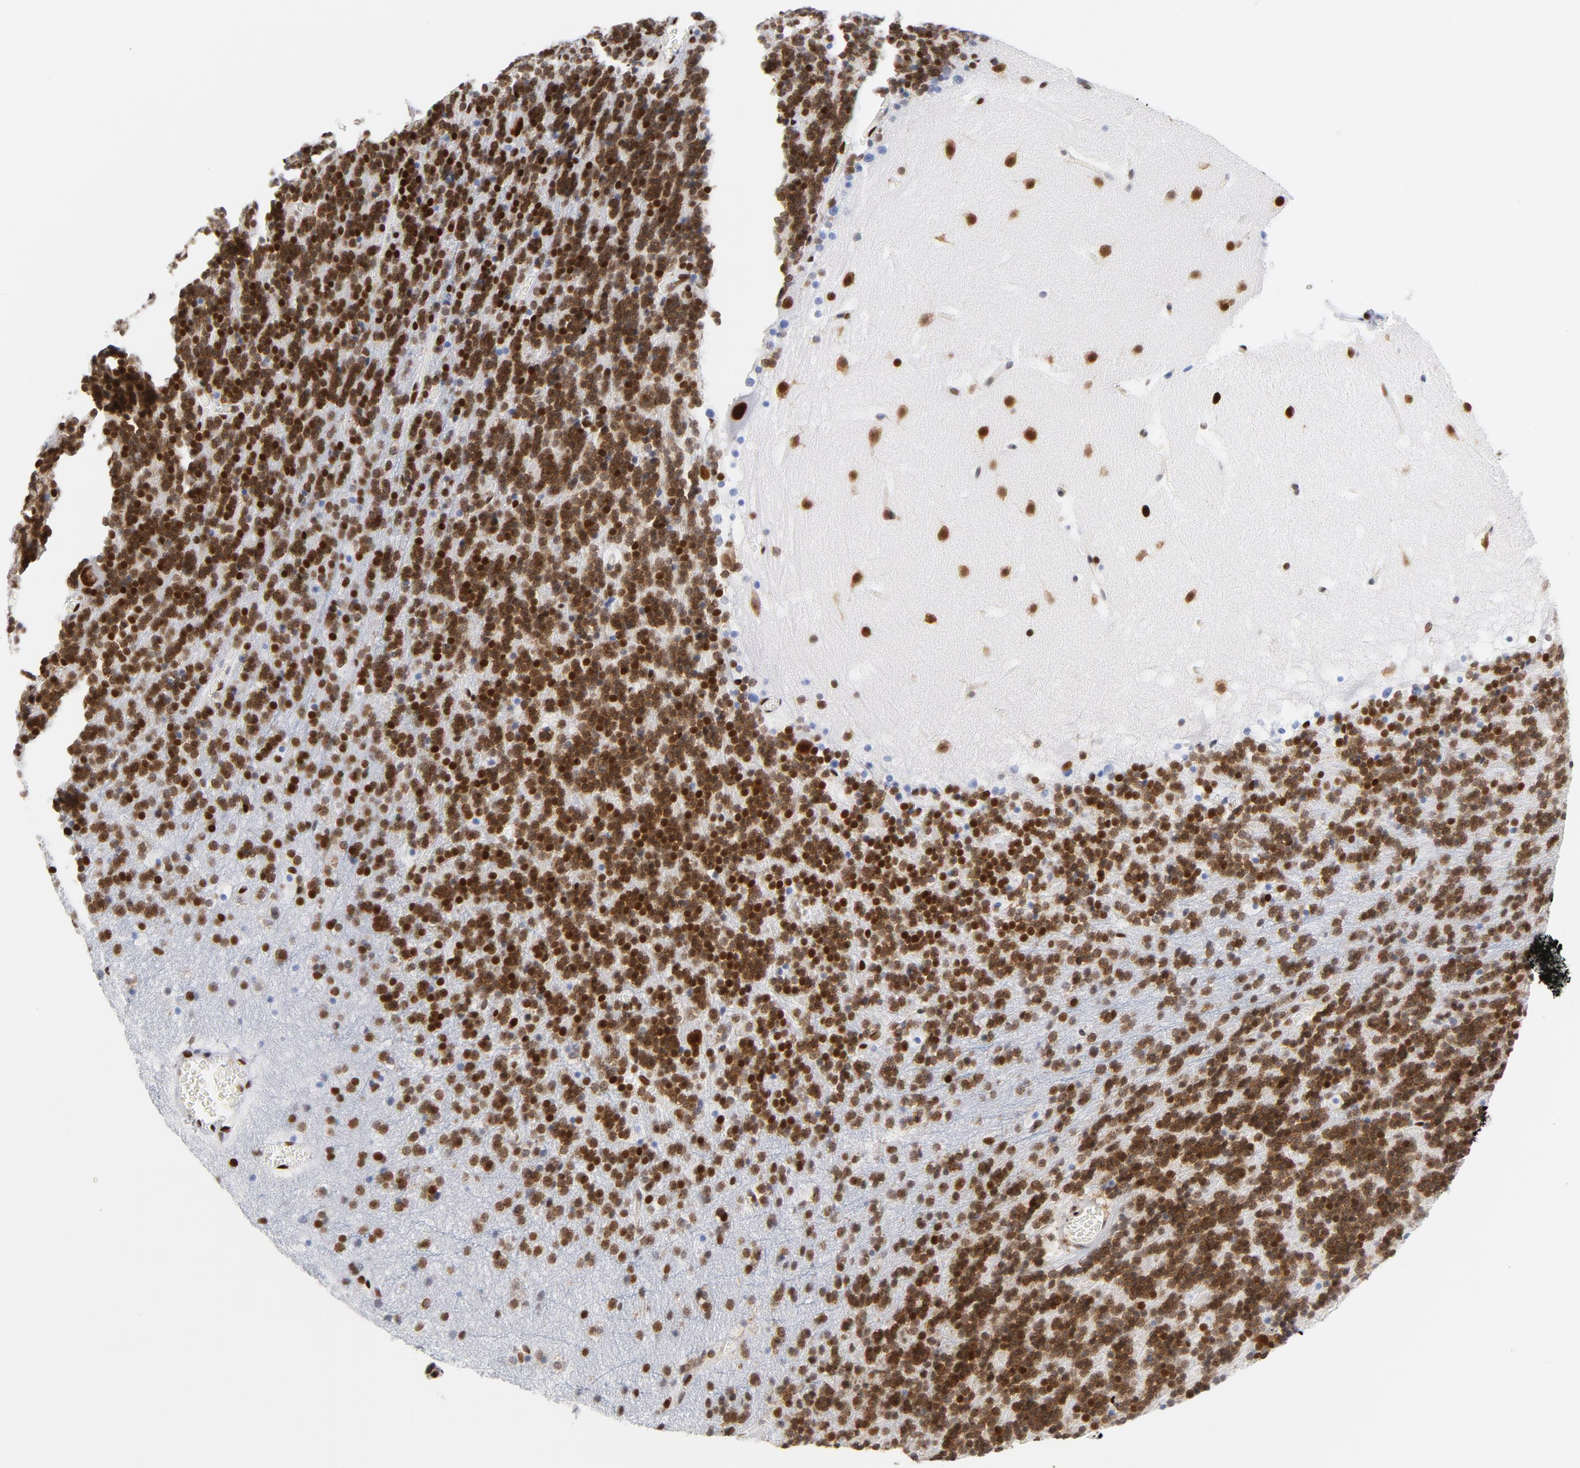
{"staining": {"intensity": "strong", "quantity": ">75%", "location": "nuclear"}, "tissue": "cerebellum", "cell_type": "Cells in granular layer", "image_type": "normal", "snomed": [{"axis": "morphology", "description": "Normal tissue, NOS"}, {"axis": "topography", "description": "Cerebellum"}], "caption": "High-magnification brightfield microscopy of unremarkable cerebellum stained with DAB (brown) and counterstained with hematoxylin (blue). cells in granular layer exhibit strong nuclear expression is seen in approximately>75% of cells.", "gene": "XRCC5", "patient": {"sex": "male", "age": 45}}